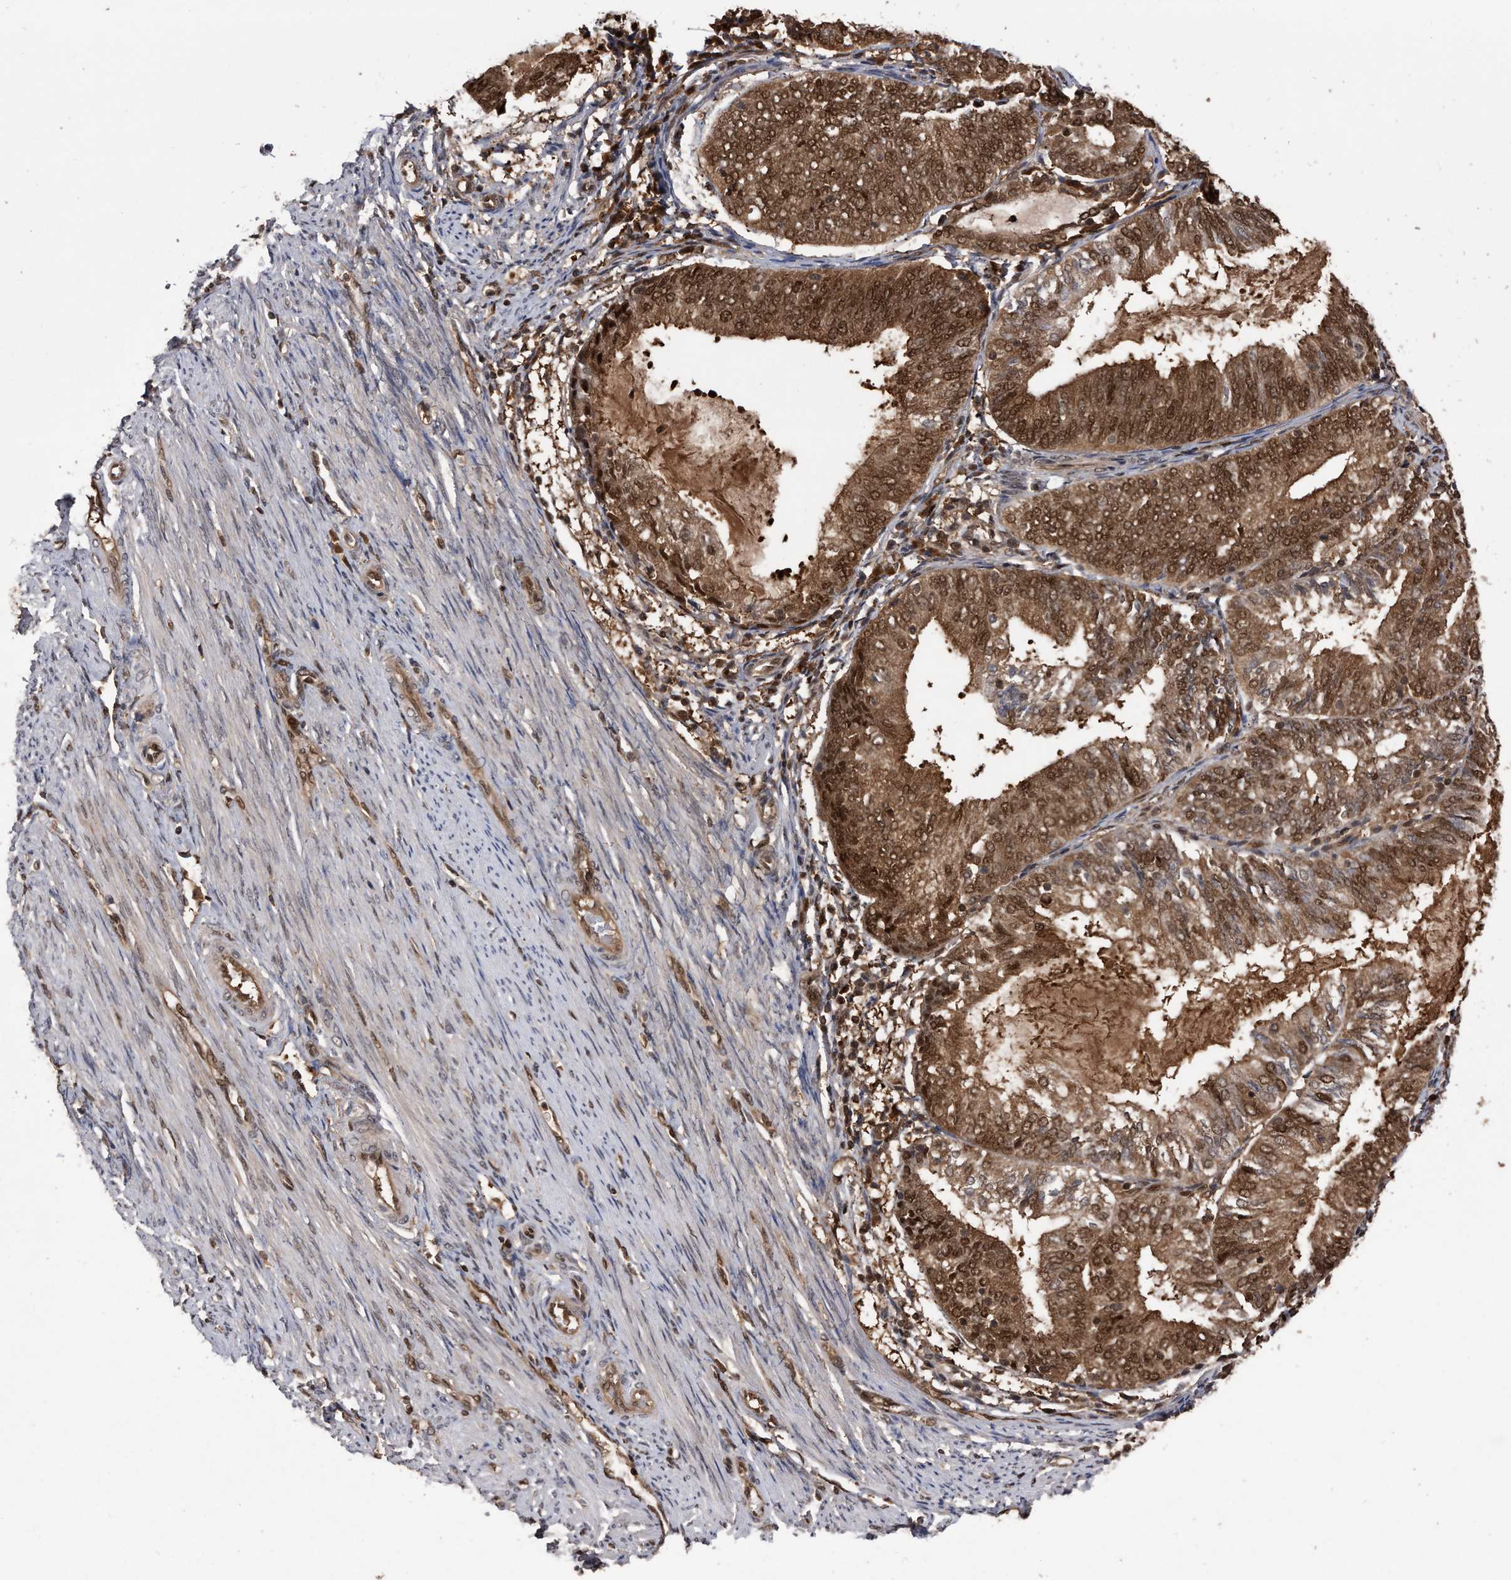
{"staining": {"intensity": "moderate", "quantity": ">75%", "location": "cytoplasmic/membranous,nuclear"}, "tissue": "endometrial cancer", "cell_type": "Tumor cells", "image_type": "cancer", "snomed": [{"axis": "morphology", "description": "Adenocarcinoma, NOS"}, {"axis": "topography", "description": "Endometrium"}], "caption": "Immunohistochemical staining of human endometrial adenocarcinoma reveals medium levels of moderate cytoplasmic/membranous and nuclear protein staining in approximately >75% of tumor cells.", "gene": "RAD23B", "patient": {"sex": "female", "age": 81}}